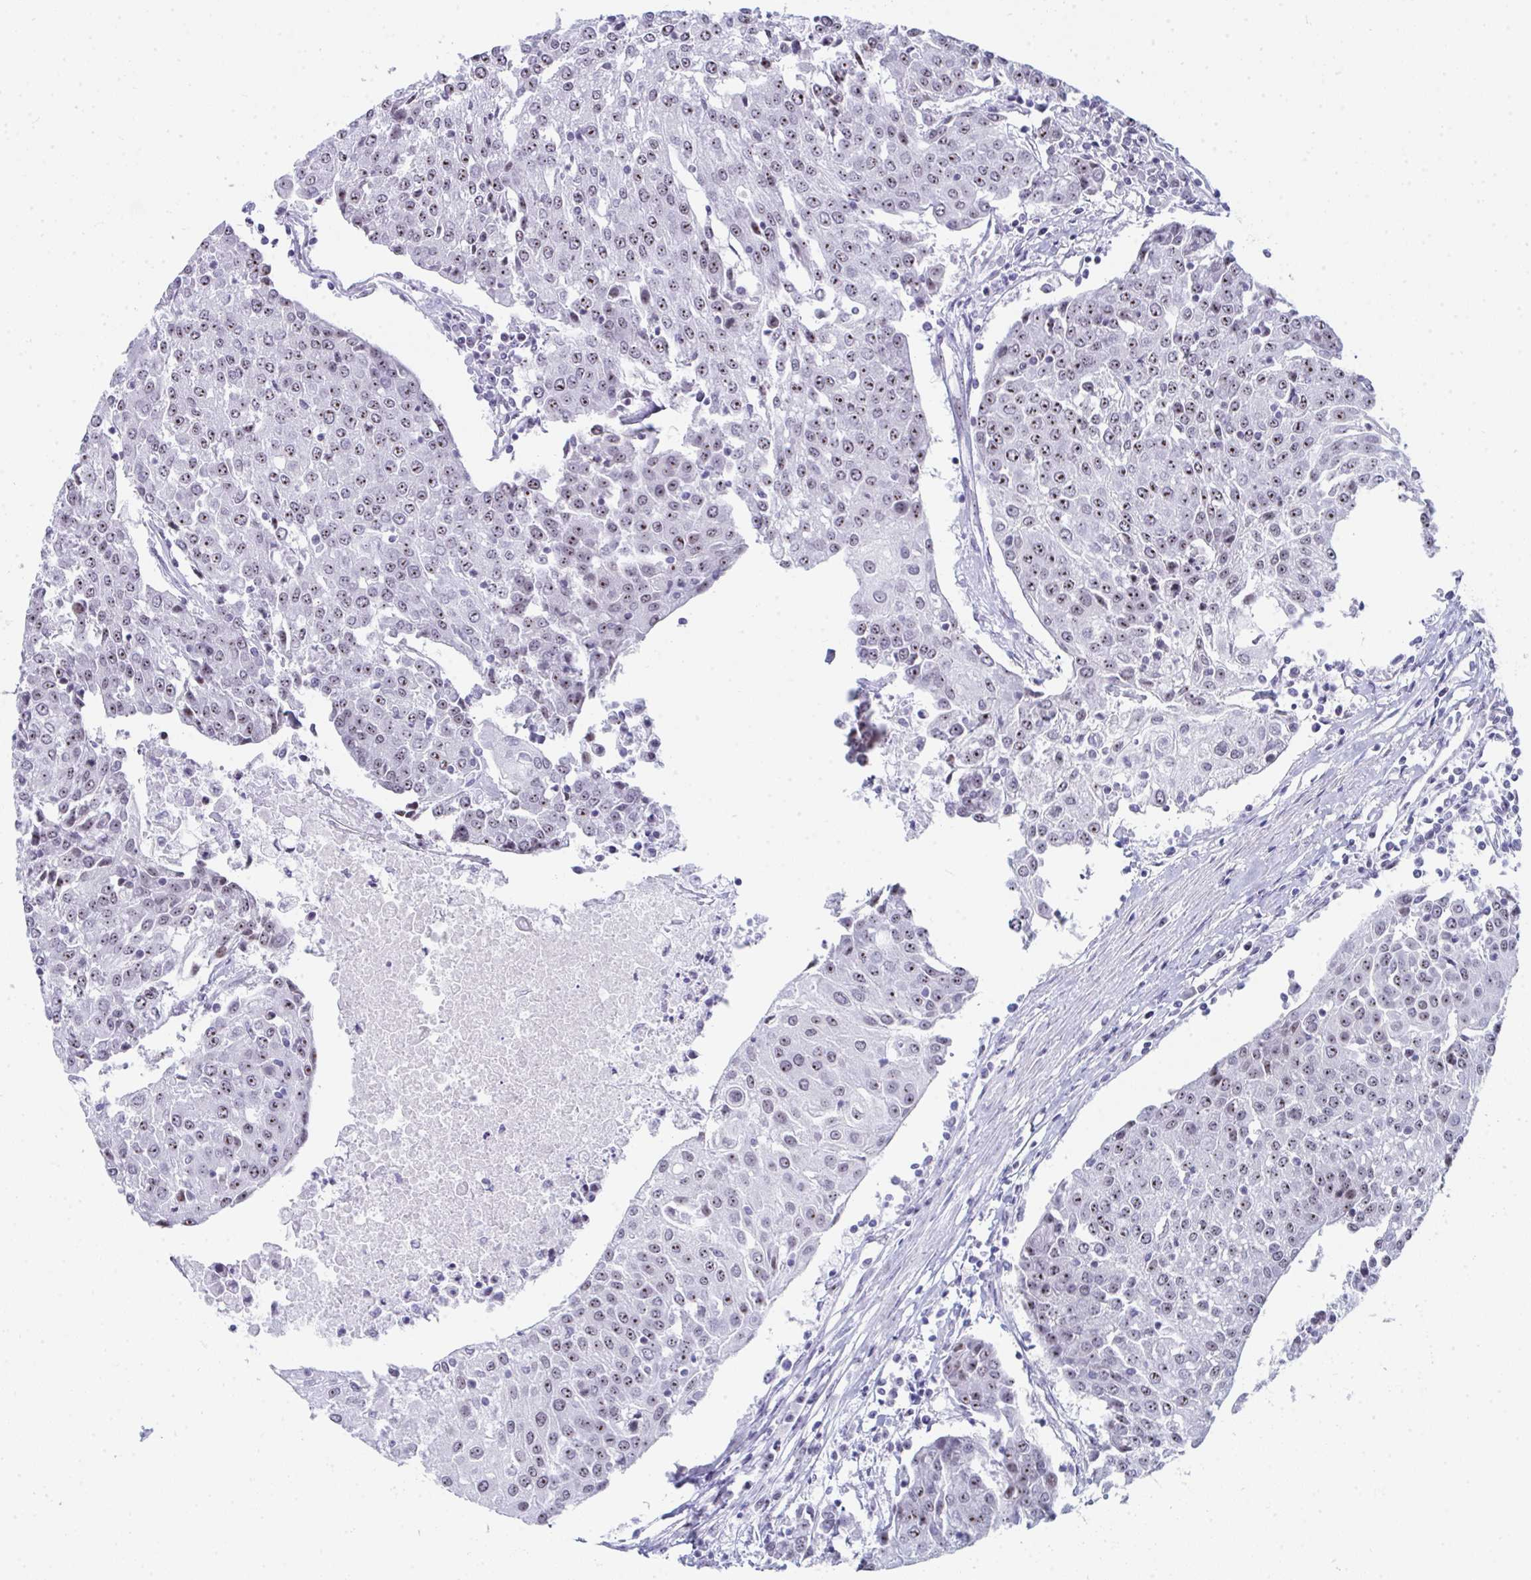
{"staining": {"intensity": "moderate", "quantity": ">75%", "location": "nuclear"}, "tissue": "urothelial cancer", "cell_type": "Tumor cells", "image_type": "cancer", "snomed": [{"axis": "morphology", "description": "Urothelial carcinoma, High grade"}, {"axis": "topography", "description": "Urinary bladder"}], "caption": "Moderate nuclear protein staining is seen in about >75% of tumor cells in urothelial cancer.", "gene": "NOP10", "patient": {"sex": "female", "age": 85}}